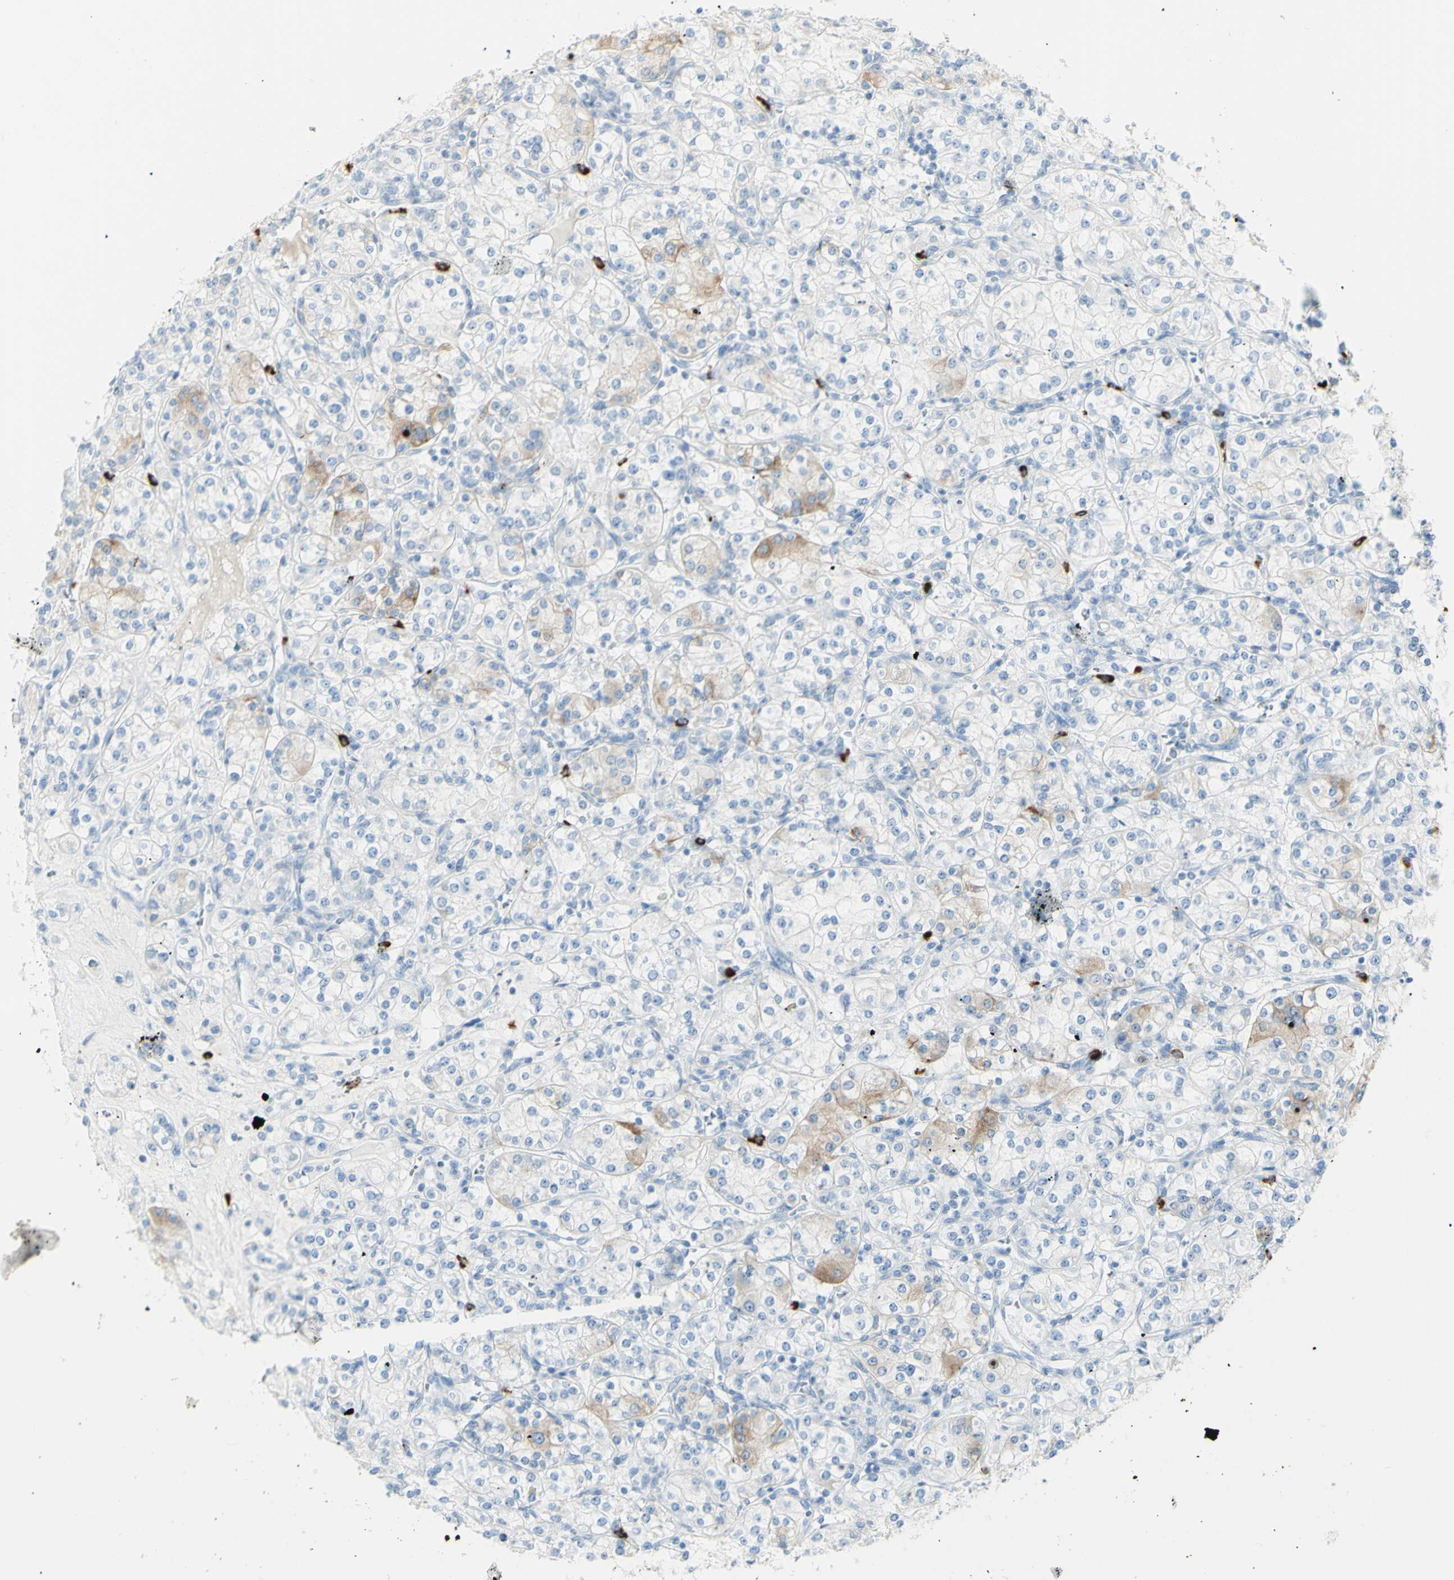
{"staining": {"intensity": "weak", "quantity": "<25%", "location": "cytoplasmic/membranous"}, "tissue": "renal cancer", "cell_type": "Tumor cells", "image_type": "cancer", "snomed": [{"axis": "morphology", "description": "Adenocarcinoma, NOS"}, {"axis": "topography", "description": "Kidney"}], "caption": "Protein analysis of renal adenocarcinoma displays no significant positivity in tumor cells.", "gene": "LETM1", "patient": {"sex": "male", "age": 77}}